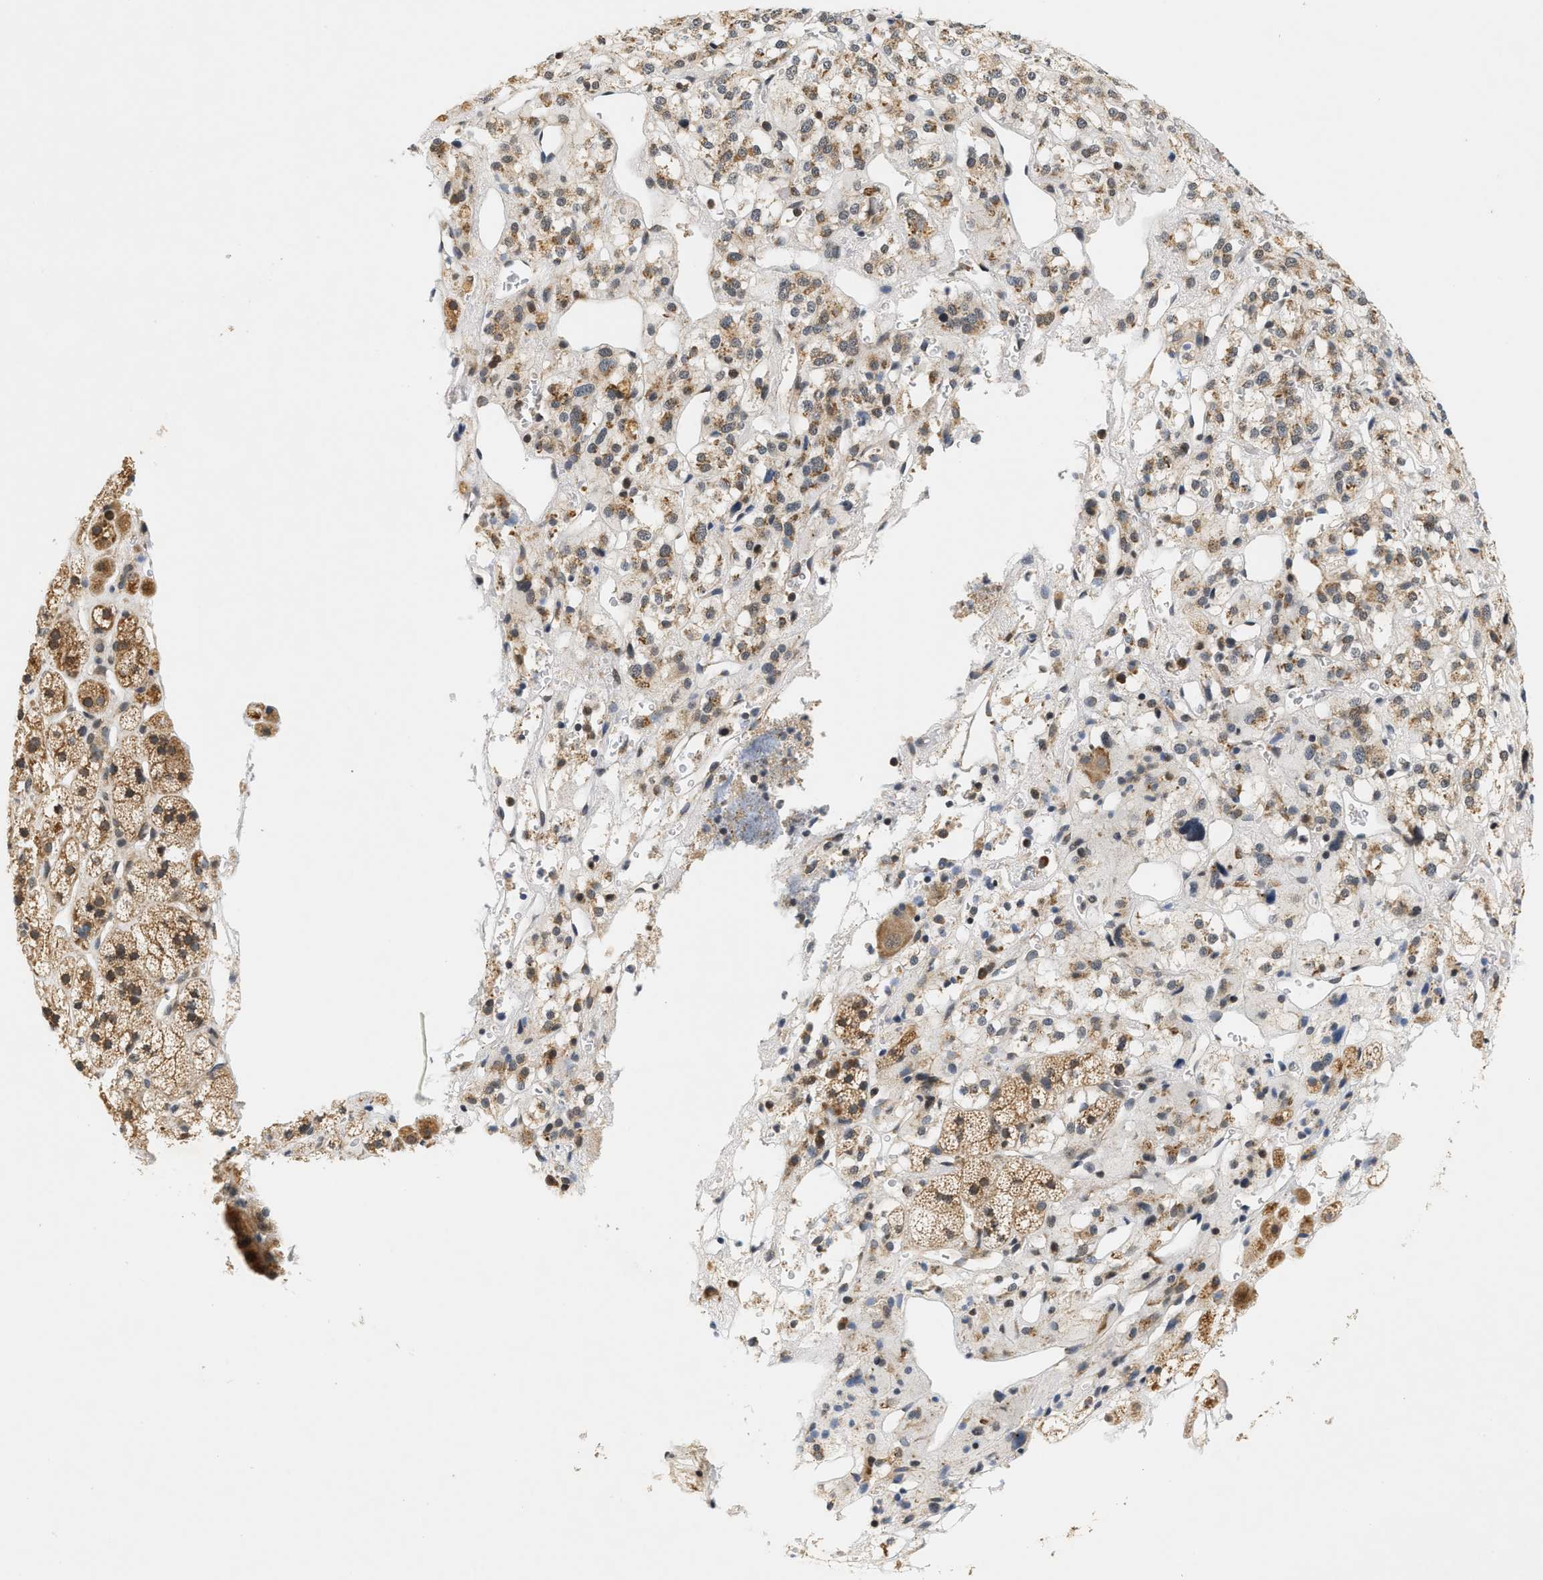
{"staining": {"intensity": "moderate", "quantity": ">75%", "location": "cytoplasmic/membranous"}, "tissue": "adrenal gland", "cell_type": "Glandular cells", "image_type": "normal", "snomed": [{"axis": "morphology", "description": "Normal tissue, NOS"}, {"axis": "topography", "description": "Adrenal gland"}], "caption": "Immunohistochemistry (IHC) (DAB (3,3'-diaminobenzidine)) staining of unremarkable adrenal gland exhibits moderate cytoplasmic/membranous protein expression in about >75% of glandular cells. The protein is shown in brown color, while the nuclei are stained blue.", "gene": "GIGYF1", "patient": {"sex": "male", "age": 56}}